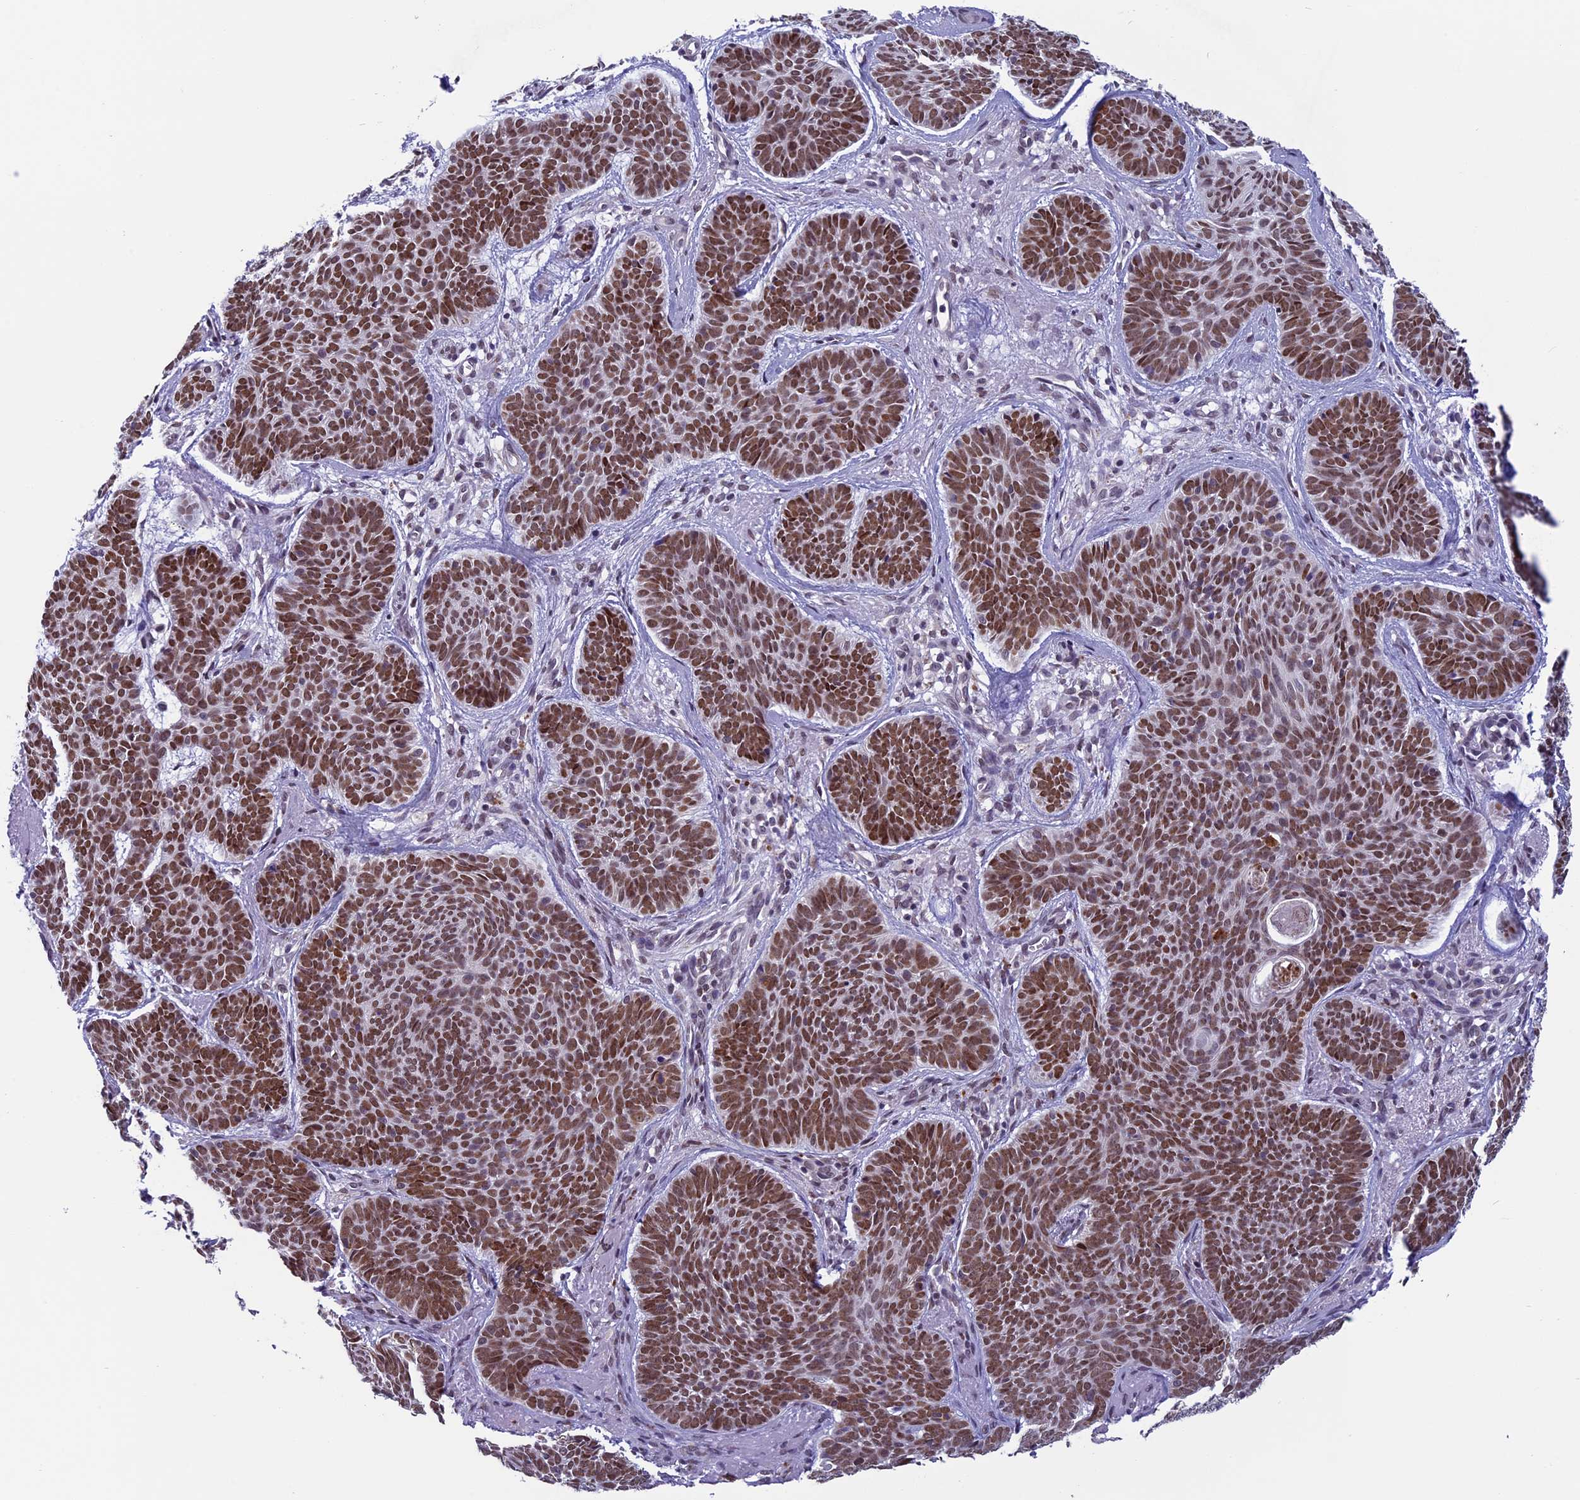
{"staining": {"intensity": "strong", "quantity": ">75%", "location": "nuclear"}, "tissue": "skin cancer", "cell_type": "Tumor cells", "image_type": "cancer", "snomed": [{"axis": "morphology", "description": "Basal cell carcinoma"}, {"axis": "topography", "description": "Skin"}], "caption": "High-power microscopy captured an immunohistochemistry (IHC) photomicrograph of basal cell carcinoma (skin), revealing strong nuclear expression in about >75% of tumor cells.", "gene": "ZNF317", "patient": {"sex": "female", "age": 74}}